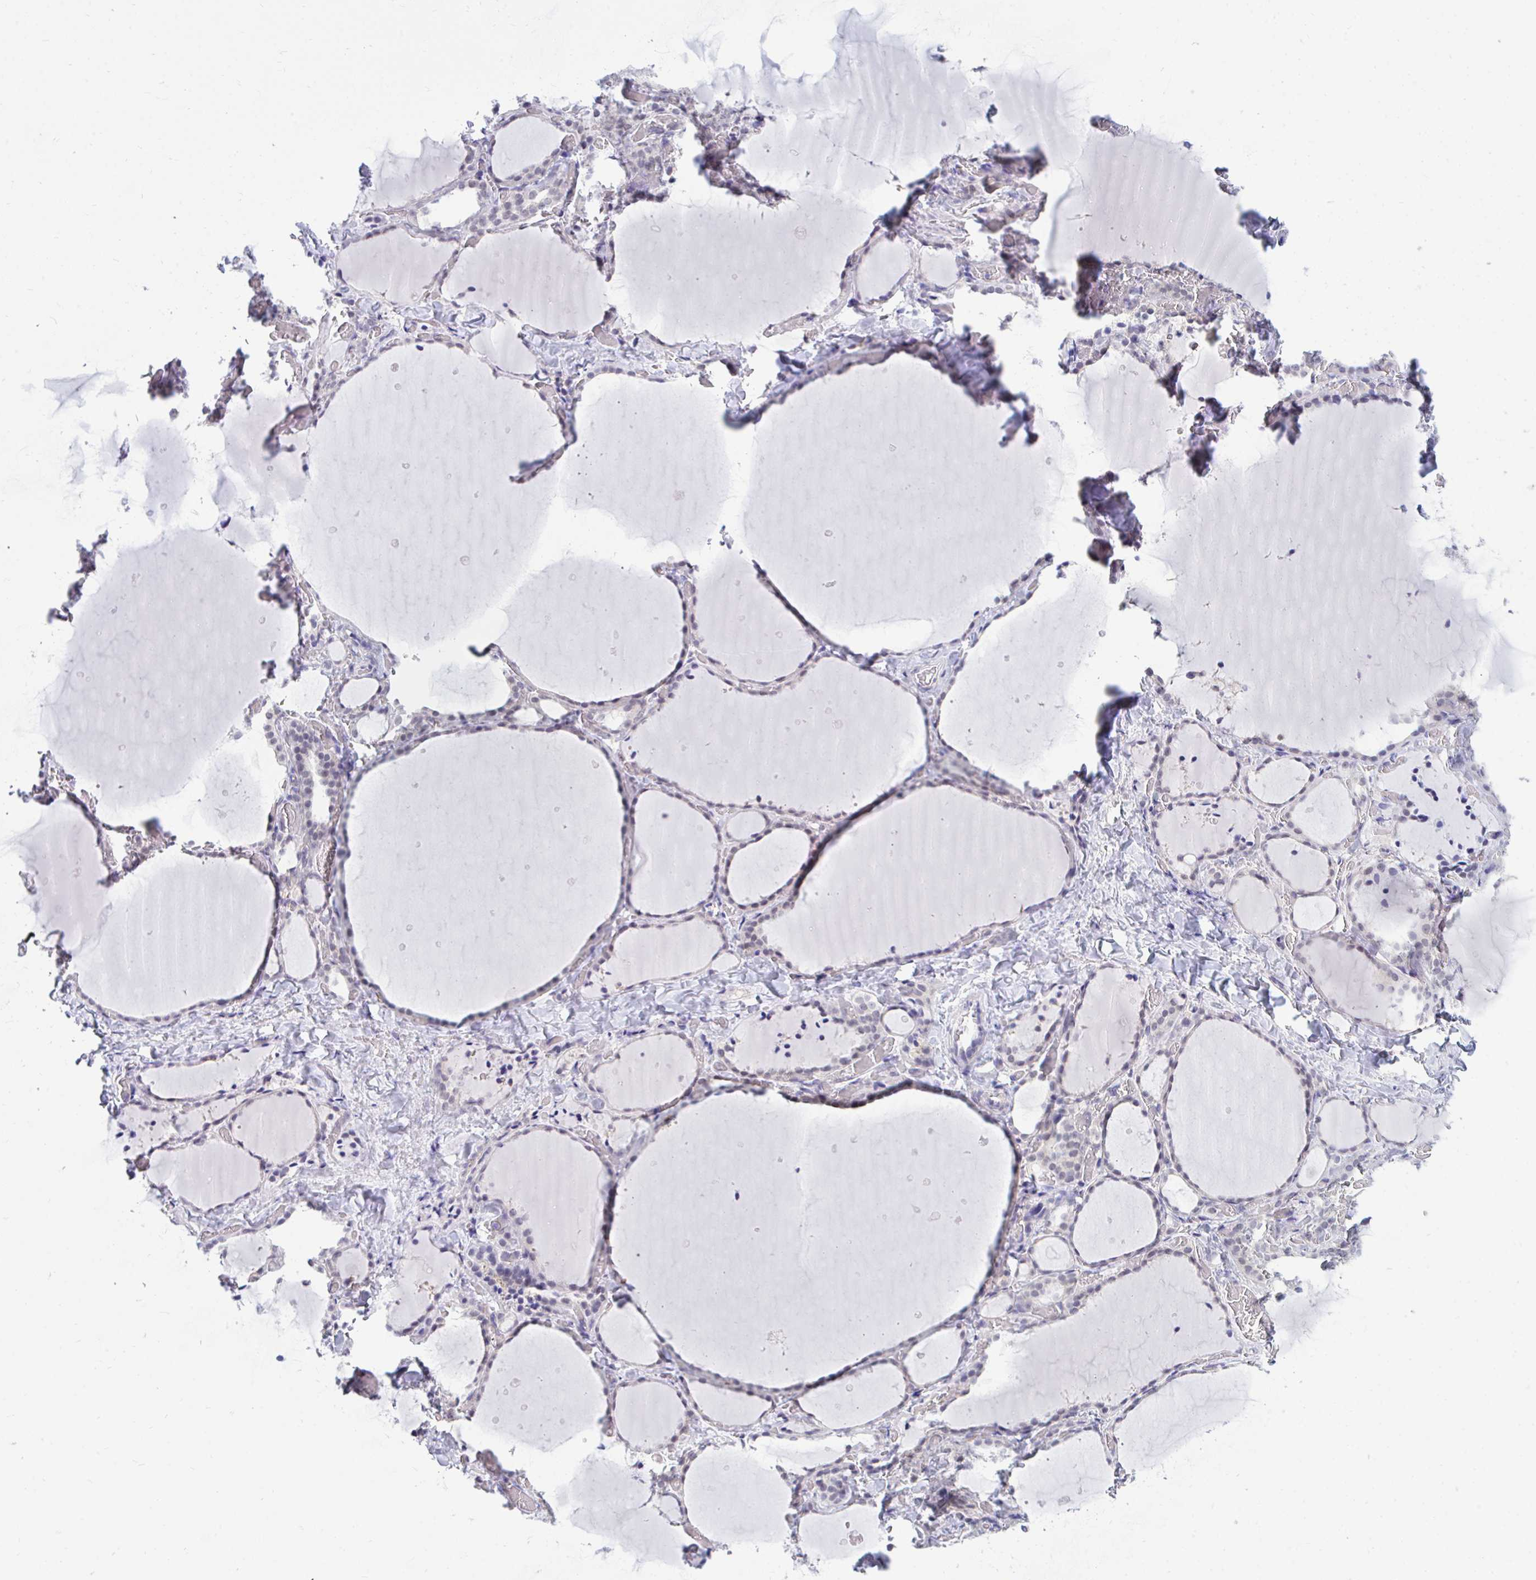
{"staining": {"intensity": "negative", "quantity": "none", "location": "none"}, "tissue": "thyroid gland", "cell_type": "Glandular cells", "image_type": "normal", "snomed": [{"axis": "morphology", "description": "Normal tissue, NOS"}, {"axis": "topography", "description": "Thyroid gland"}], "caption": "Immunohistochemical staining of unremarkable thyroid gland reveals no significant expression in glandular cells. Brightfield microscopy of IHC stained with DAB (3,3'-diaminobenzidine) (brown) and hematoxylin (blue), captured at high magnification.", "gene": "CSE1L", "patient": {"sex": "female", "age": 36}}